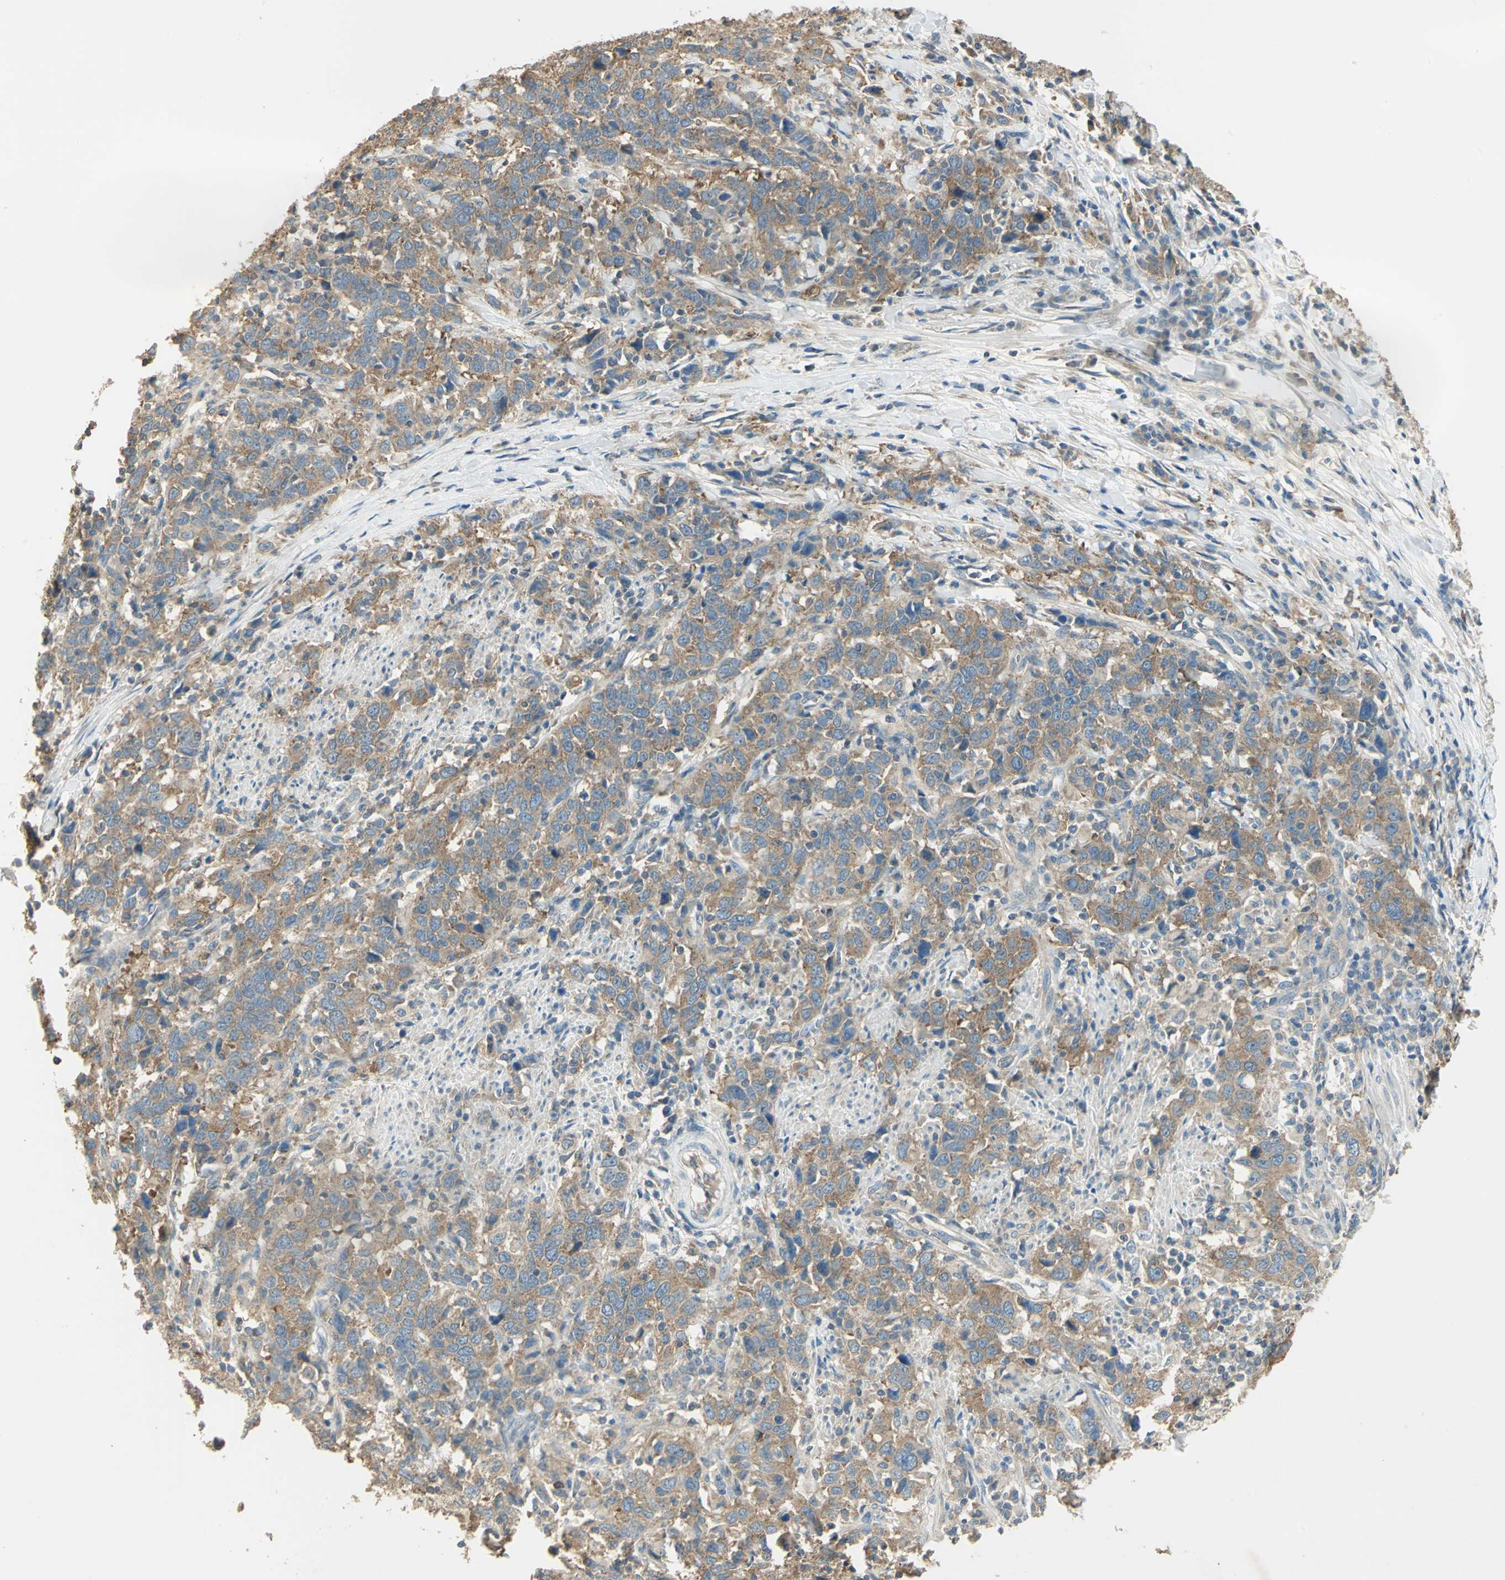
{"staining": {"intensity": "moderate", "quantity": ">75%", "location": "cytoplasmic/membranous"}, "tissue": "urothelial cancer", "cell_type": "Tumor cells", "image_type": "cancer", "snomed": [{"axis": "morphology", "description": "Urothelial carcinoma, High grade"}, {"axis": "topography", "description": "Urinary bladder"}], "caption": "Urothelial cancer was stained to show a protein in brown. There is medium levels of moderate cytoplasmic/membranous positivity in about >75% of tumor cells.", "gene": "SHC2", "patient": {"sex": "male", "age": 61}}